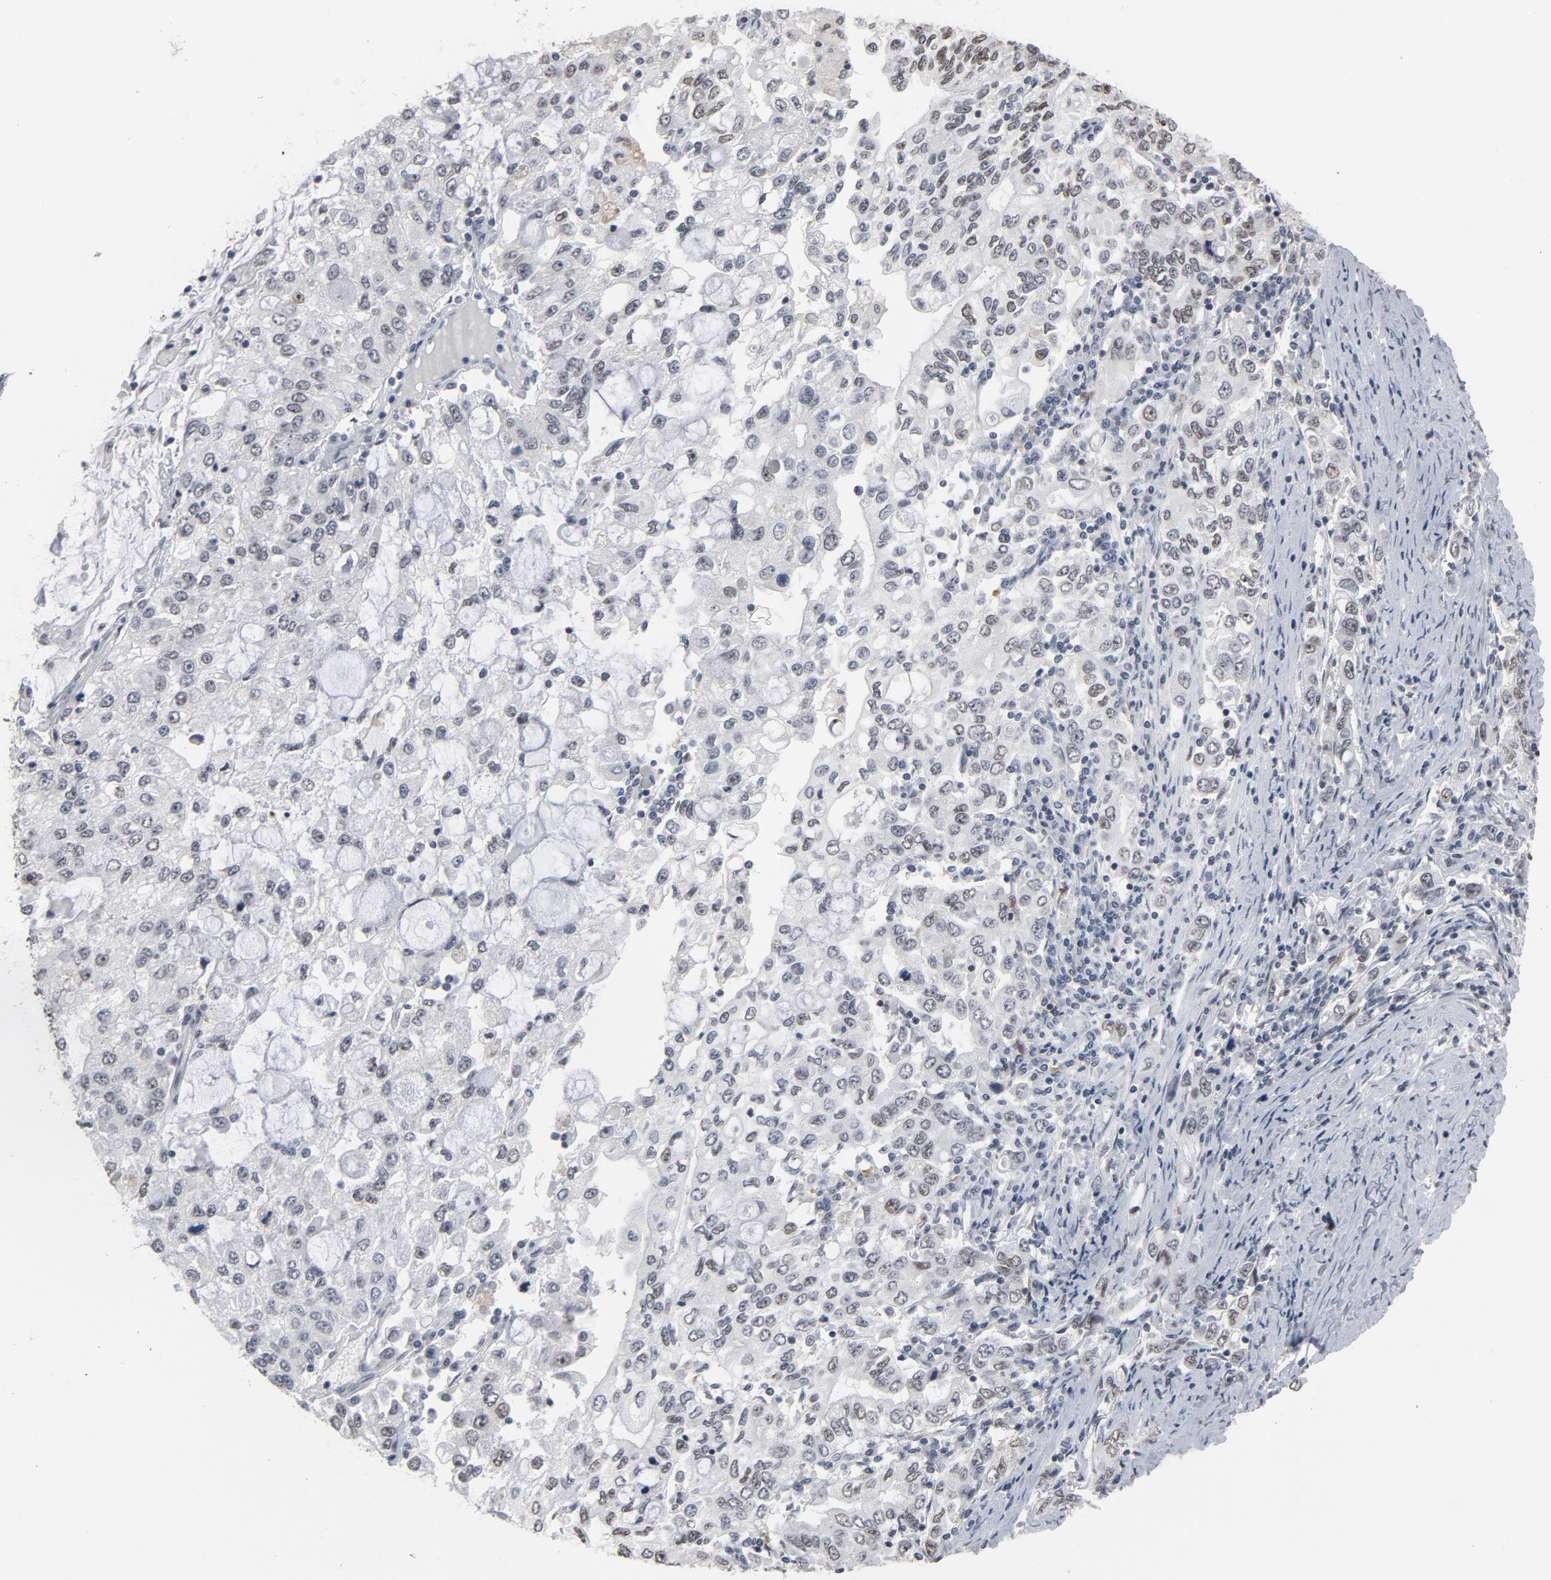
{"staining": {"intensity": "moderate", "quantity": "25%-75%", "location": "nuclear"}, "tissue": "stomach cancer", "cell_type": "Tumor cells", "image_type": "cancer", "snomed": [{"axis": "morphology", "description": "Adenocarcinoma, NOS"}, {"axis": "topography", "description": "Stomach, lower"}], "caption": "Protein analysis of stomach cancer (adenocarcinoma) tissue displays moderate nuclear staining in about 25%-75% of tumor cells.", "gene": "MRE11", "patient": {"sex": "female", "age": 72}}